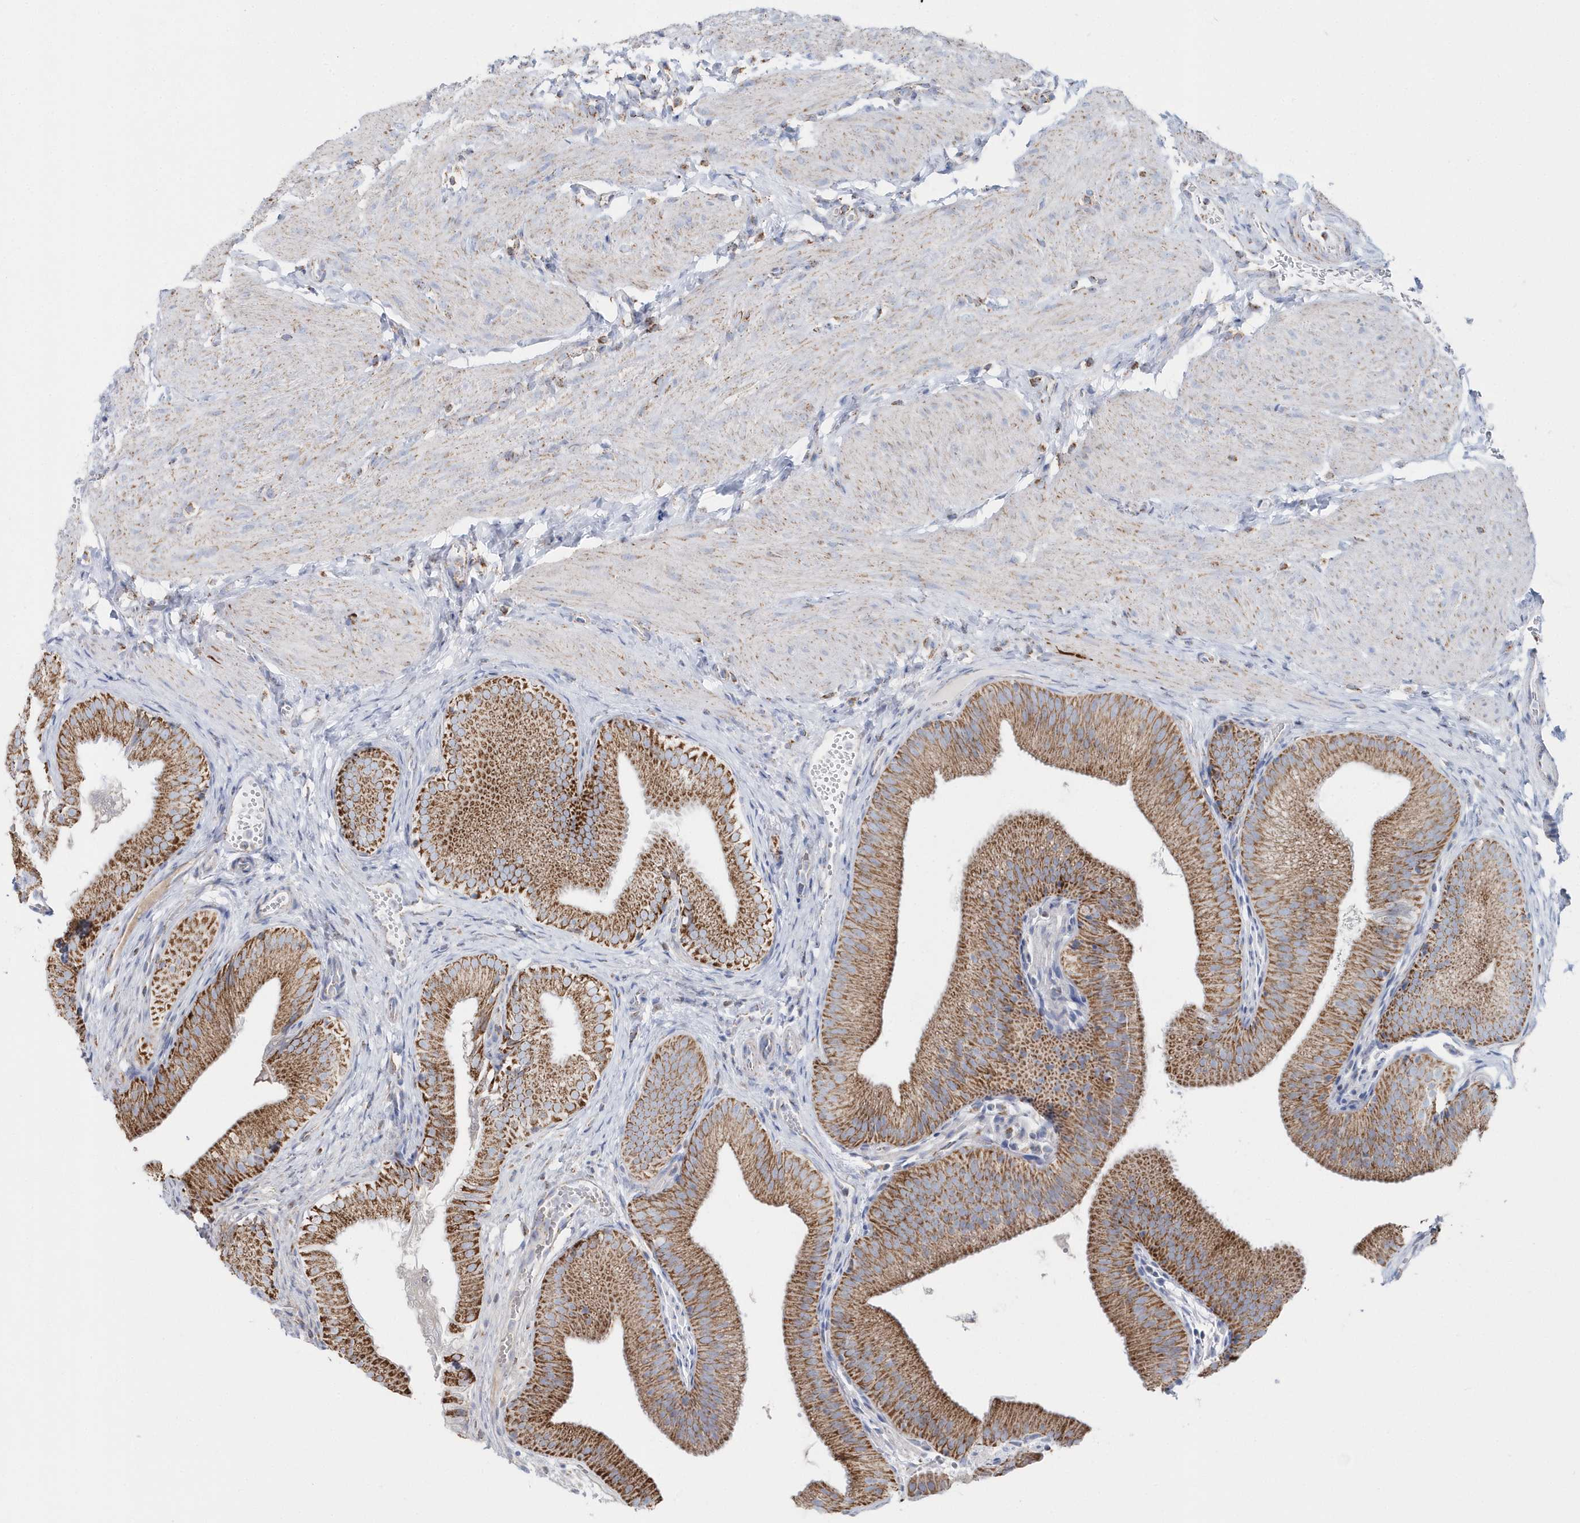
{"staining": {"intensity": "strong", "quantity": ">75%", "location": "cytoplasmic/membranous"}, "tissue": "gallbladder", "cell_type": "Glandular cells", "image_type": "normal", "snomed": [{"axis": "morphology", "description": "Normal tissue, NOS"}, {"axis": "topography", "description": "Gallbladder"}], "caption": "Strong cytoplasmic/membranous expression is seen in approximately >75% of glandular cells in benign gallbladder.", "gene": "TMCO6", "patient": {"sex": "female", "age": 30}}